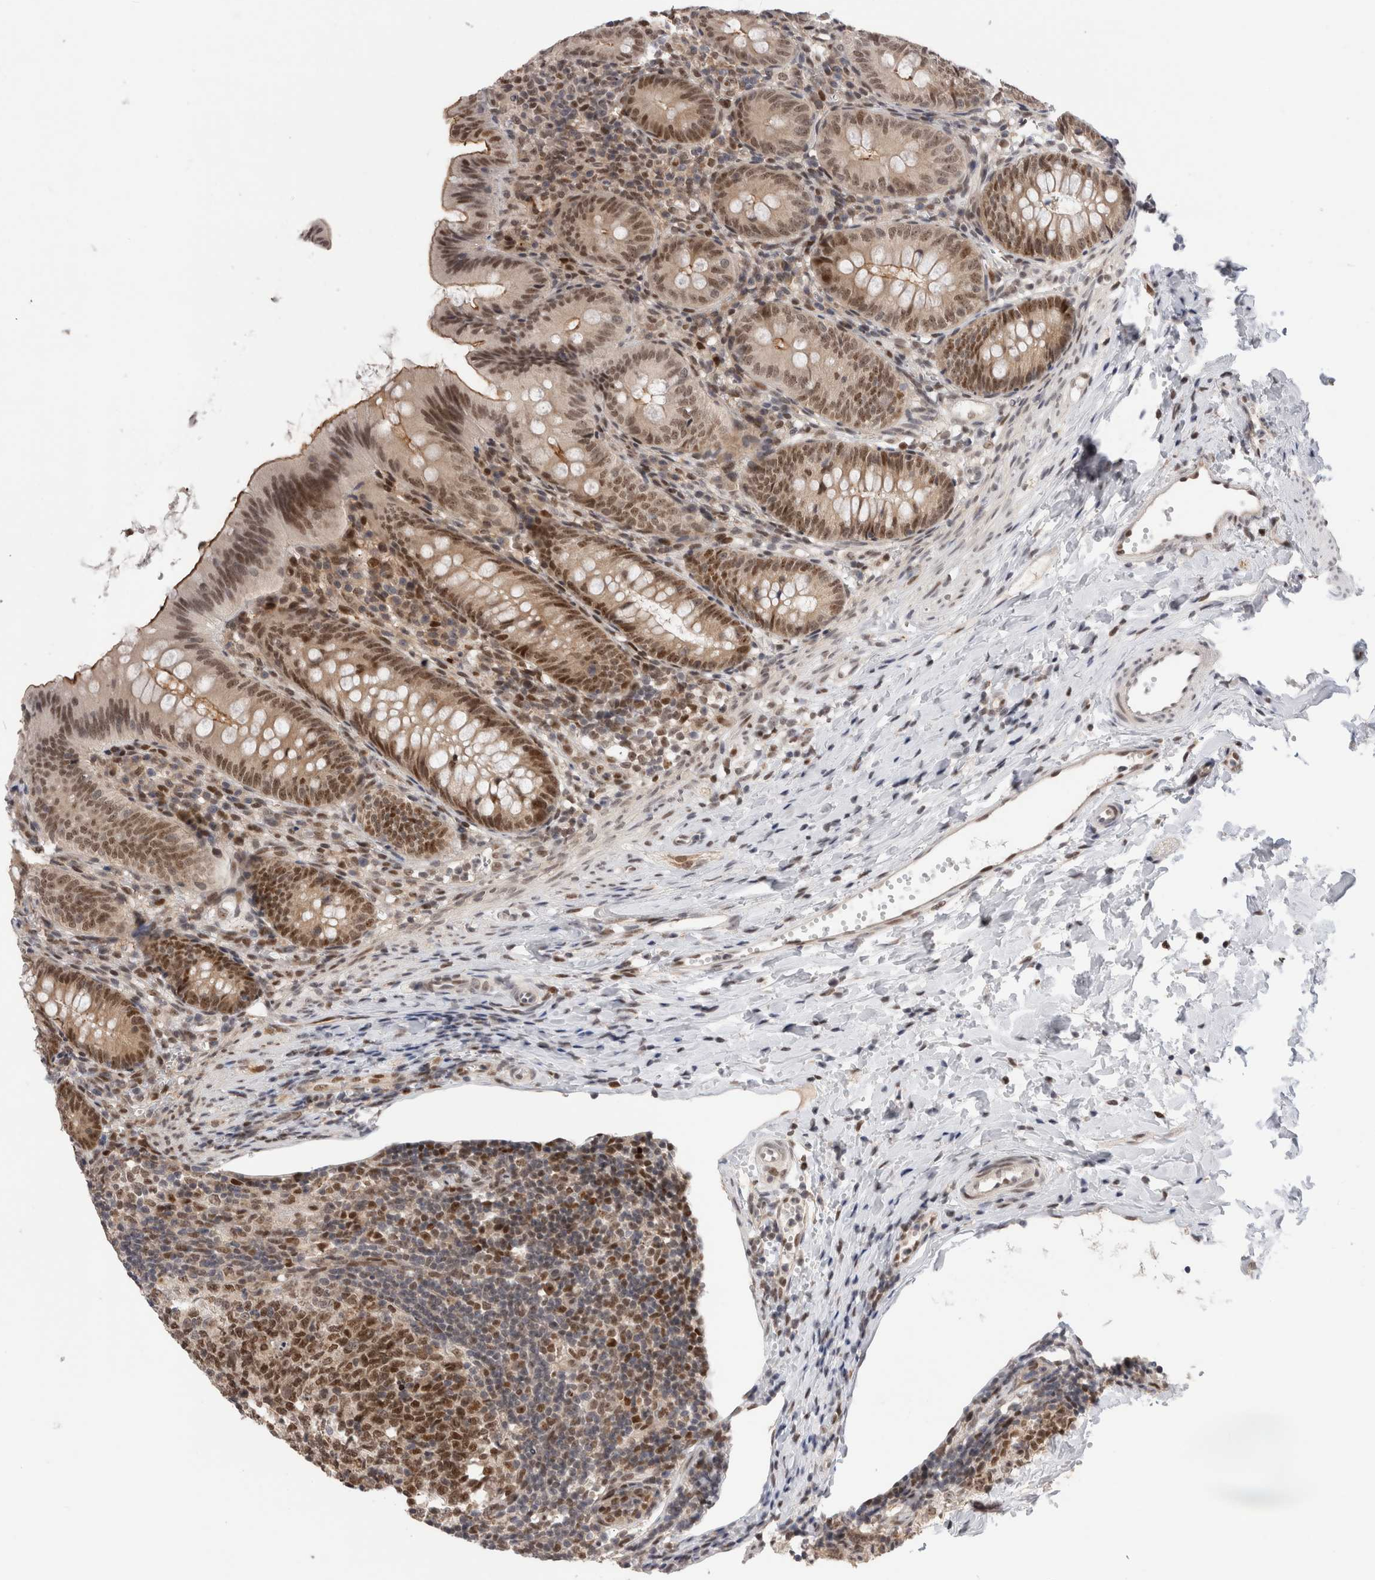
{"staining": {"intensity": "strong", "quantity": ">75%", "location": "nuclear"}, "tissue": "appendix", "cell_type": "Glandular cells", "image_type": "normal", "snomed": [{"axis": "morphology", "description": "Normal tissue, NOS"}, {"axis": "topography", "description": "Appendix"}], "caption": "A high-resolution histopathology image shows immunohistochemistry (IHC) staining of normal appendix, which exhibits strong nuclear expression in approximately >75% of glandular cells. Immunohistochemistry (ihc) stains the protein of interest in brown and the nuclei are stained blue.", "gene": "ZNF521", "patient": {"sex": "male", "age": 1}}